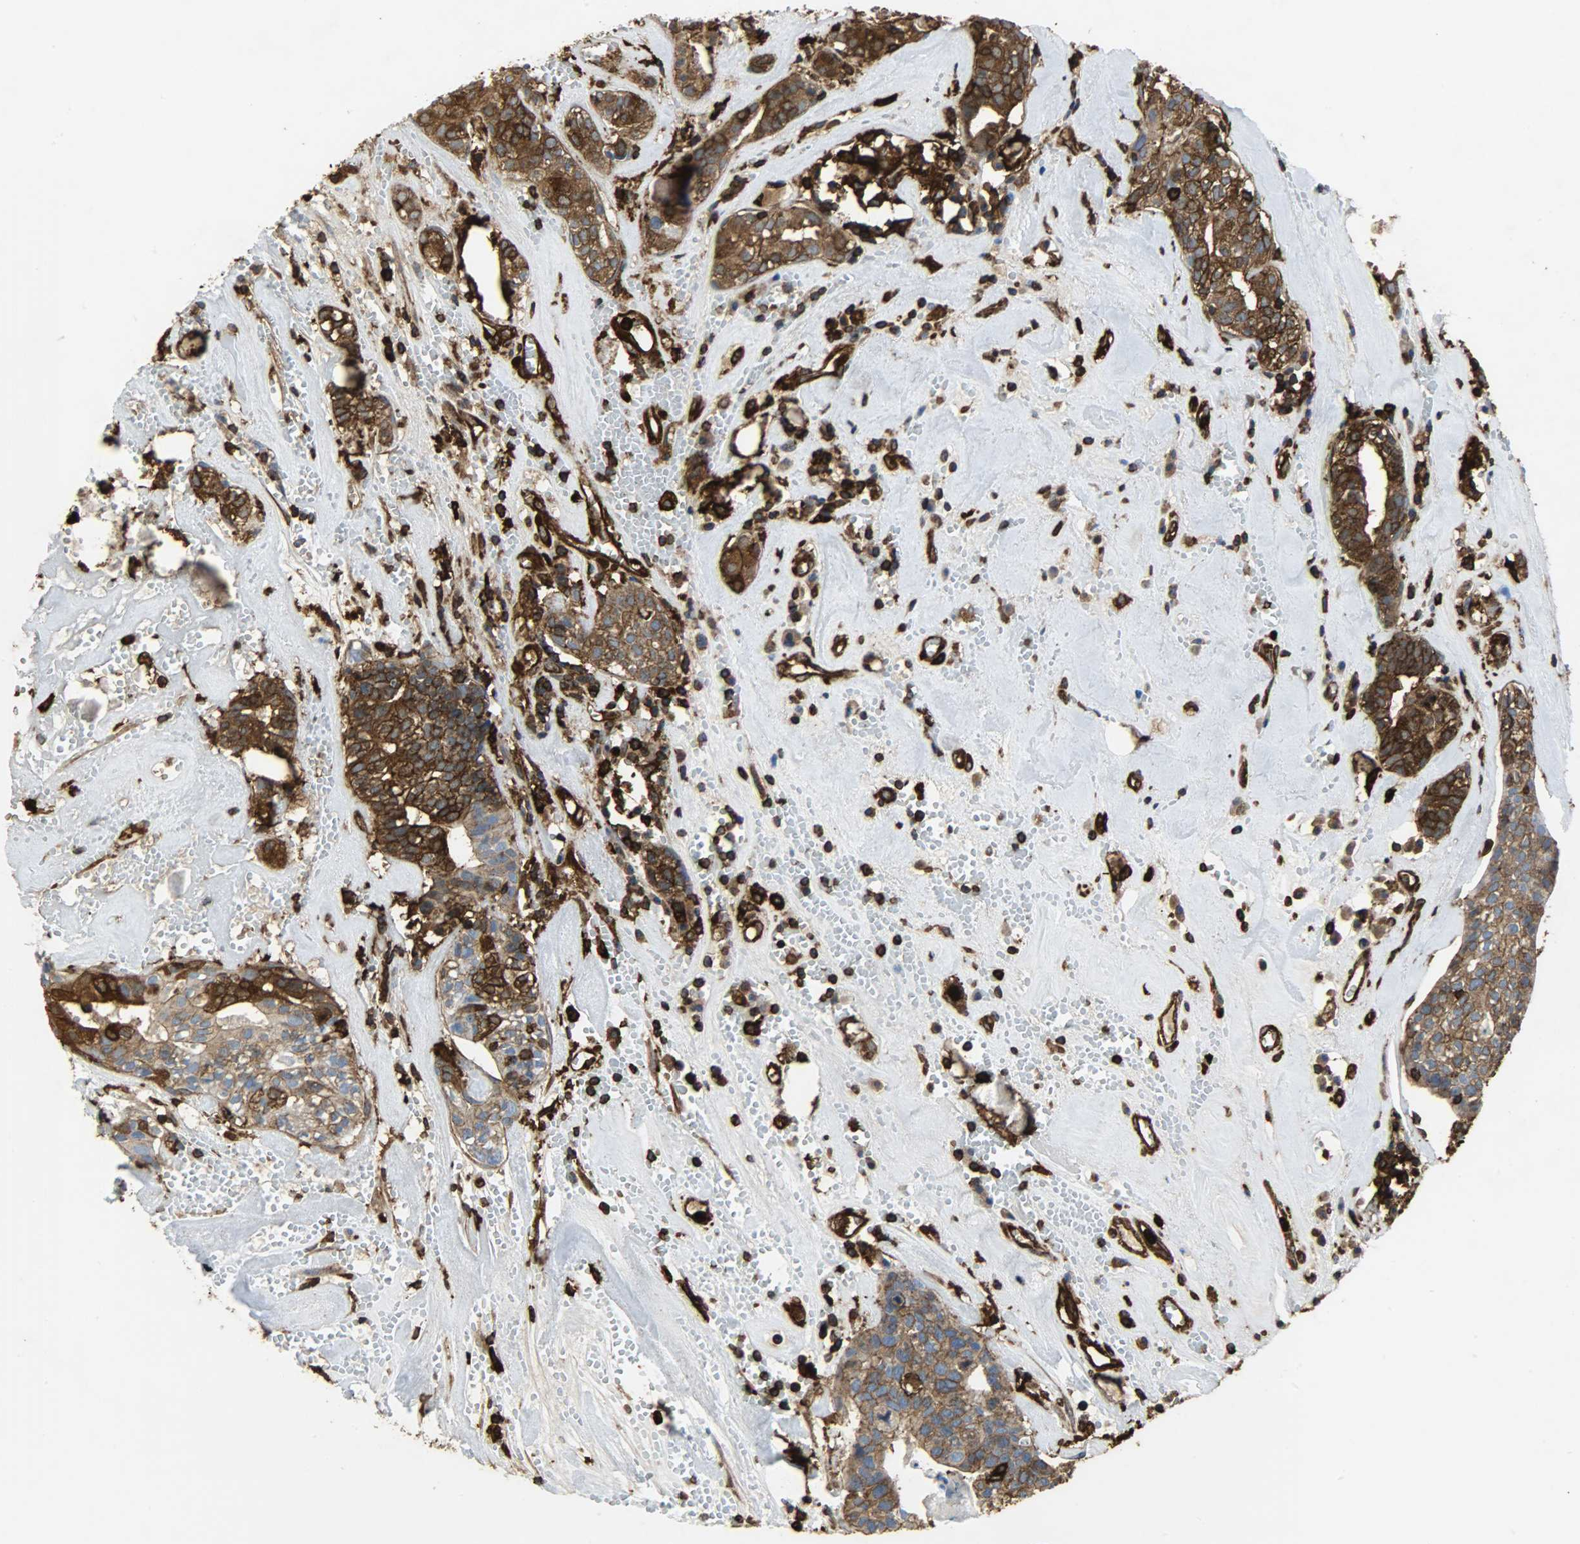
{"staining": {"intensity": "strong", "quantity": ">75%", "location": "cytoplasmic/membranous"}, "tissue": "head and neck cancer", "cell_type": "Tumor cells", "image_type": "cancer", "snomed": [{"axis": "morphology", "description": "Adenocarcinoma, NOS"}, {"axis": "topography", "description": "Salivary gland"}, {"axis": "topography", "description": "Head-Neck"}], "caption": "Strong cytoplasmic/membranous staining is present in approximately >75% of tumor cells in adenocarcinoma (head and neck).", "gene": "VASP", "patient": {"sex": "female", "age": 65}}